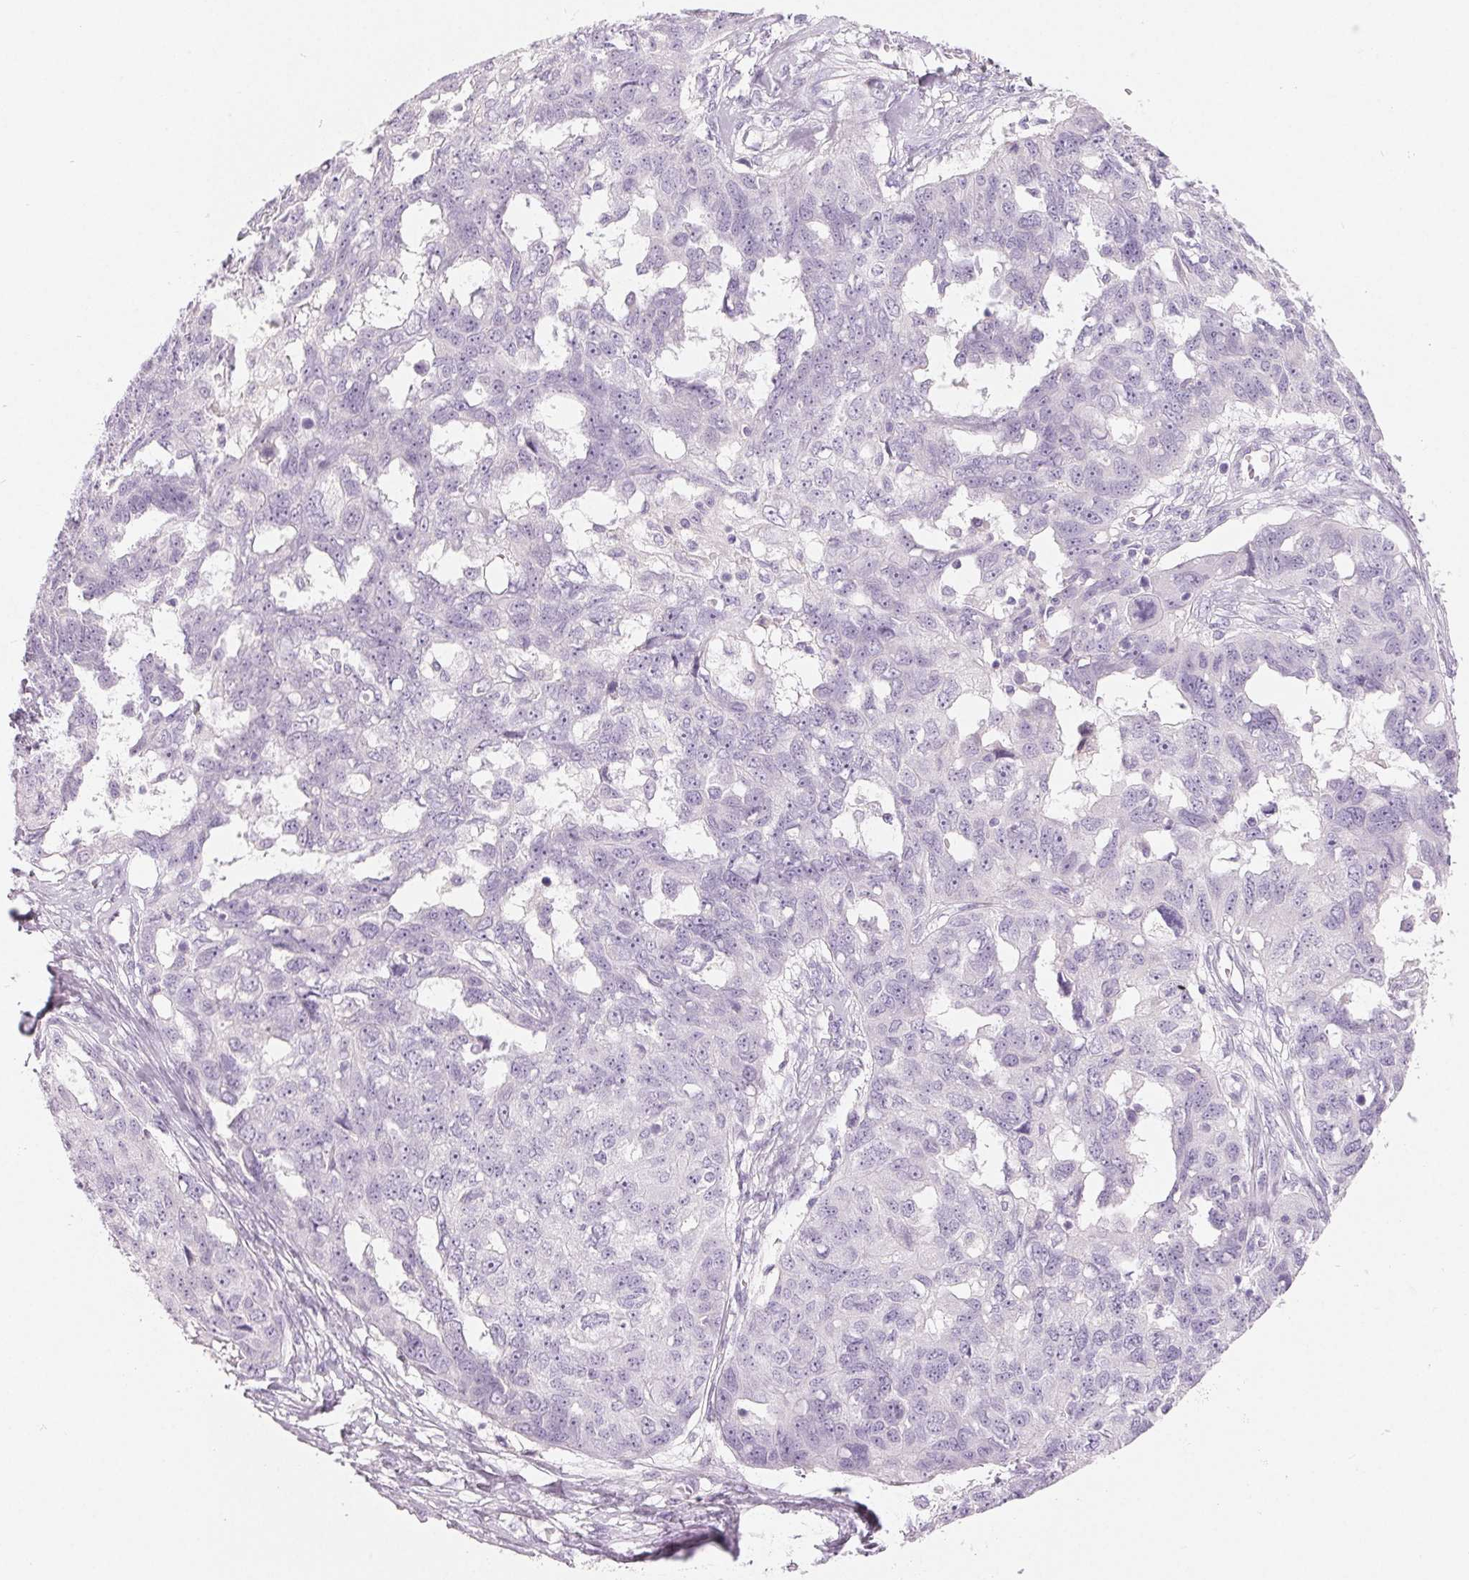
{"staining": {"intensity": "negative", "quantity": "none", "location": "none"}, "tissue": "ovarian cancer", "cell_type": "Tumor cells", "image_type": "cancer", "snomed": [{"axis": "morphology", "description": "Carcinoma, endometroid"}, {"axis": "topography", "description": "Ovary"}], "caption": "Human ovarian cancer stained for a protein using immunohistochemistry (IHC) shows no expression in tumor cells.", "gene": "SPACA5B", "patient": {"sex": "female", "age": 70}}